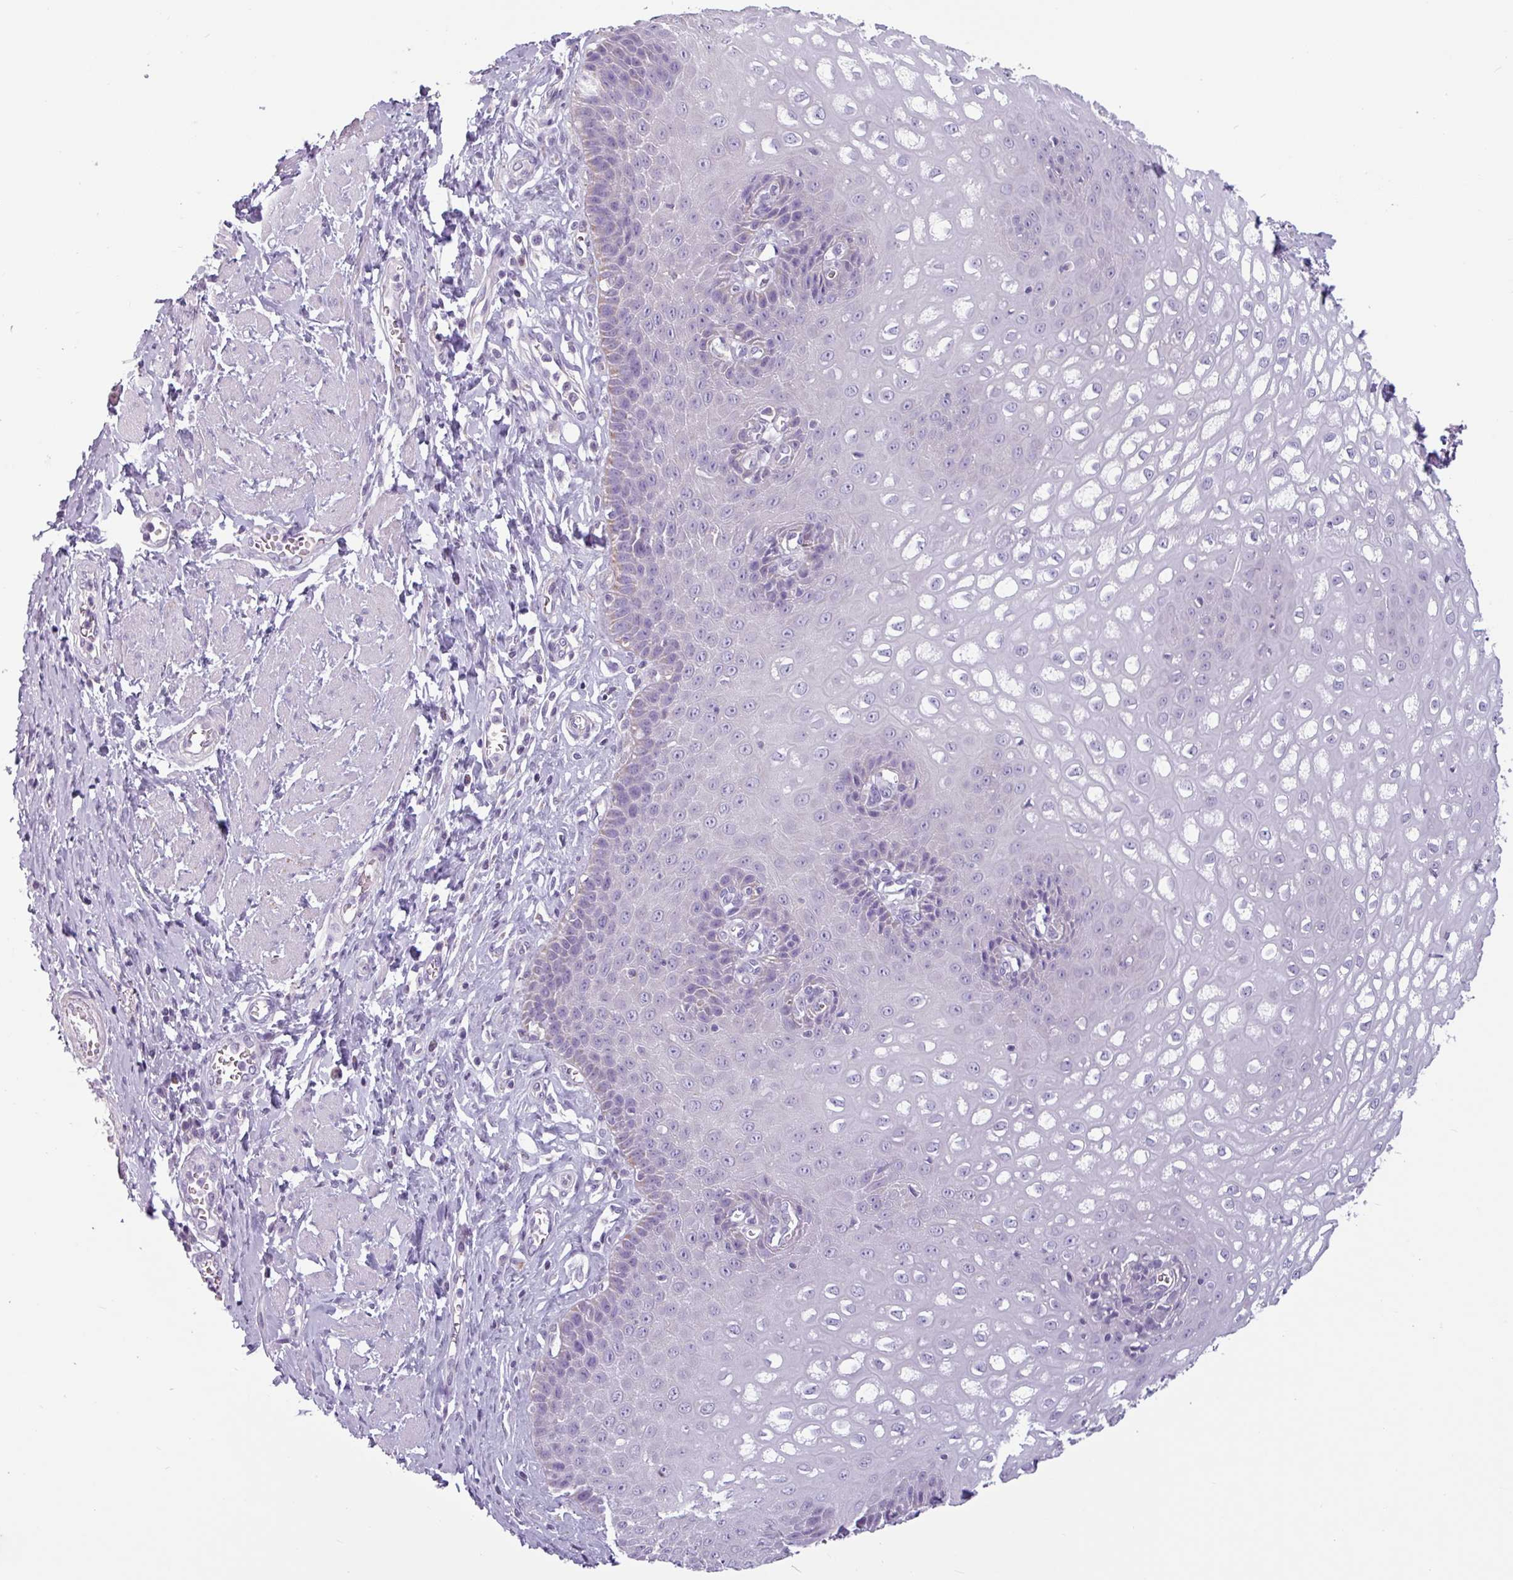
{"staining": {"intensity": "moderate", "quantity": "<25%", "location": "cytoplasmic/membranous"}, "tissue": "esophagus", "cell_type": "Squamous epithelial cells", "image_type": "normal", "snomed": [{"axis": "morphology", "description": "Normal tissue, NOS"}, {"axis": "topography", "description": "Esophagus"}], "caption": "Brown immunohistochemical staining in unremarkable human esophagus reveals moderate cytoplasmic/membranous positivity in approximately <25% of squamous epithelial cells. The staining was performed using DAB (3,3'-diaminobenzidine), with brown indicating positive protein expression. Nuclei are stained blue with hematoxylin.", "gene": "CAMK1", "patient": {"sex": "male", "age": 67}}